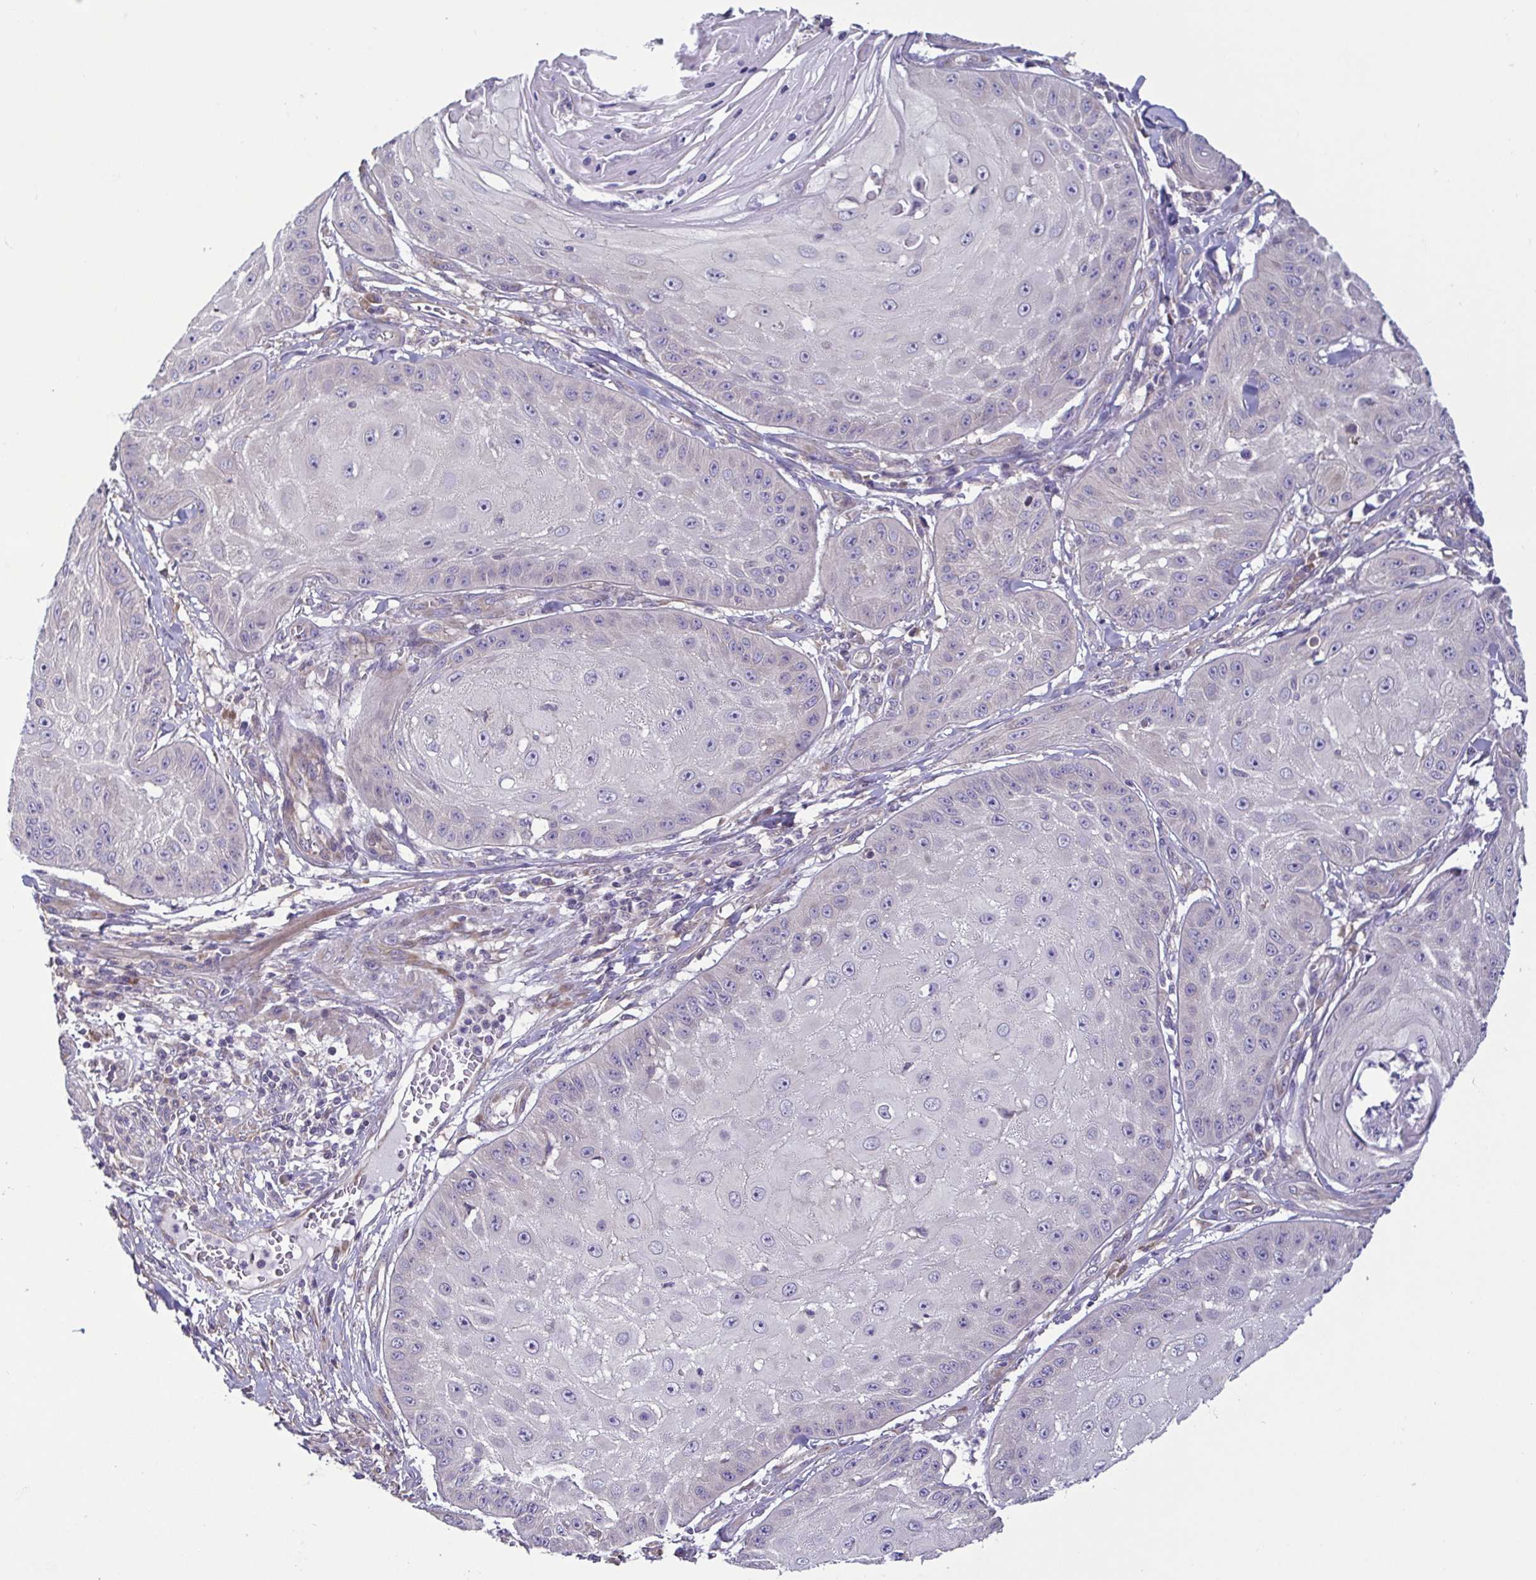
{"staining": {"intensity": "negative", "quantity": "none", "location": "none"}, "tissue": "skin cancer", "cell_type": "Tumor cells", "image_type": "cancer", "snomed": [{"axis": "morphology", "description": "Squamous cell carcinoma, NOS"}, {"axis": "topography", "description": "Skin"}], "caption": "An immunohistochemistry (IHC) photomicrograph of skin cancer is shown. There is no staining in tumor cells of skin cancer.", "gene": "LMF2", "patient": {"sex": "male", "age": 70}}